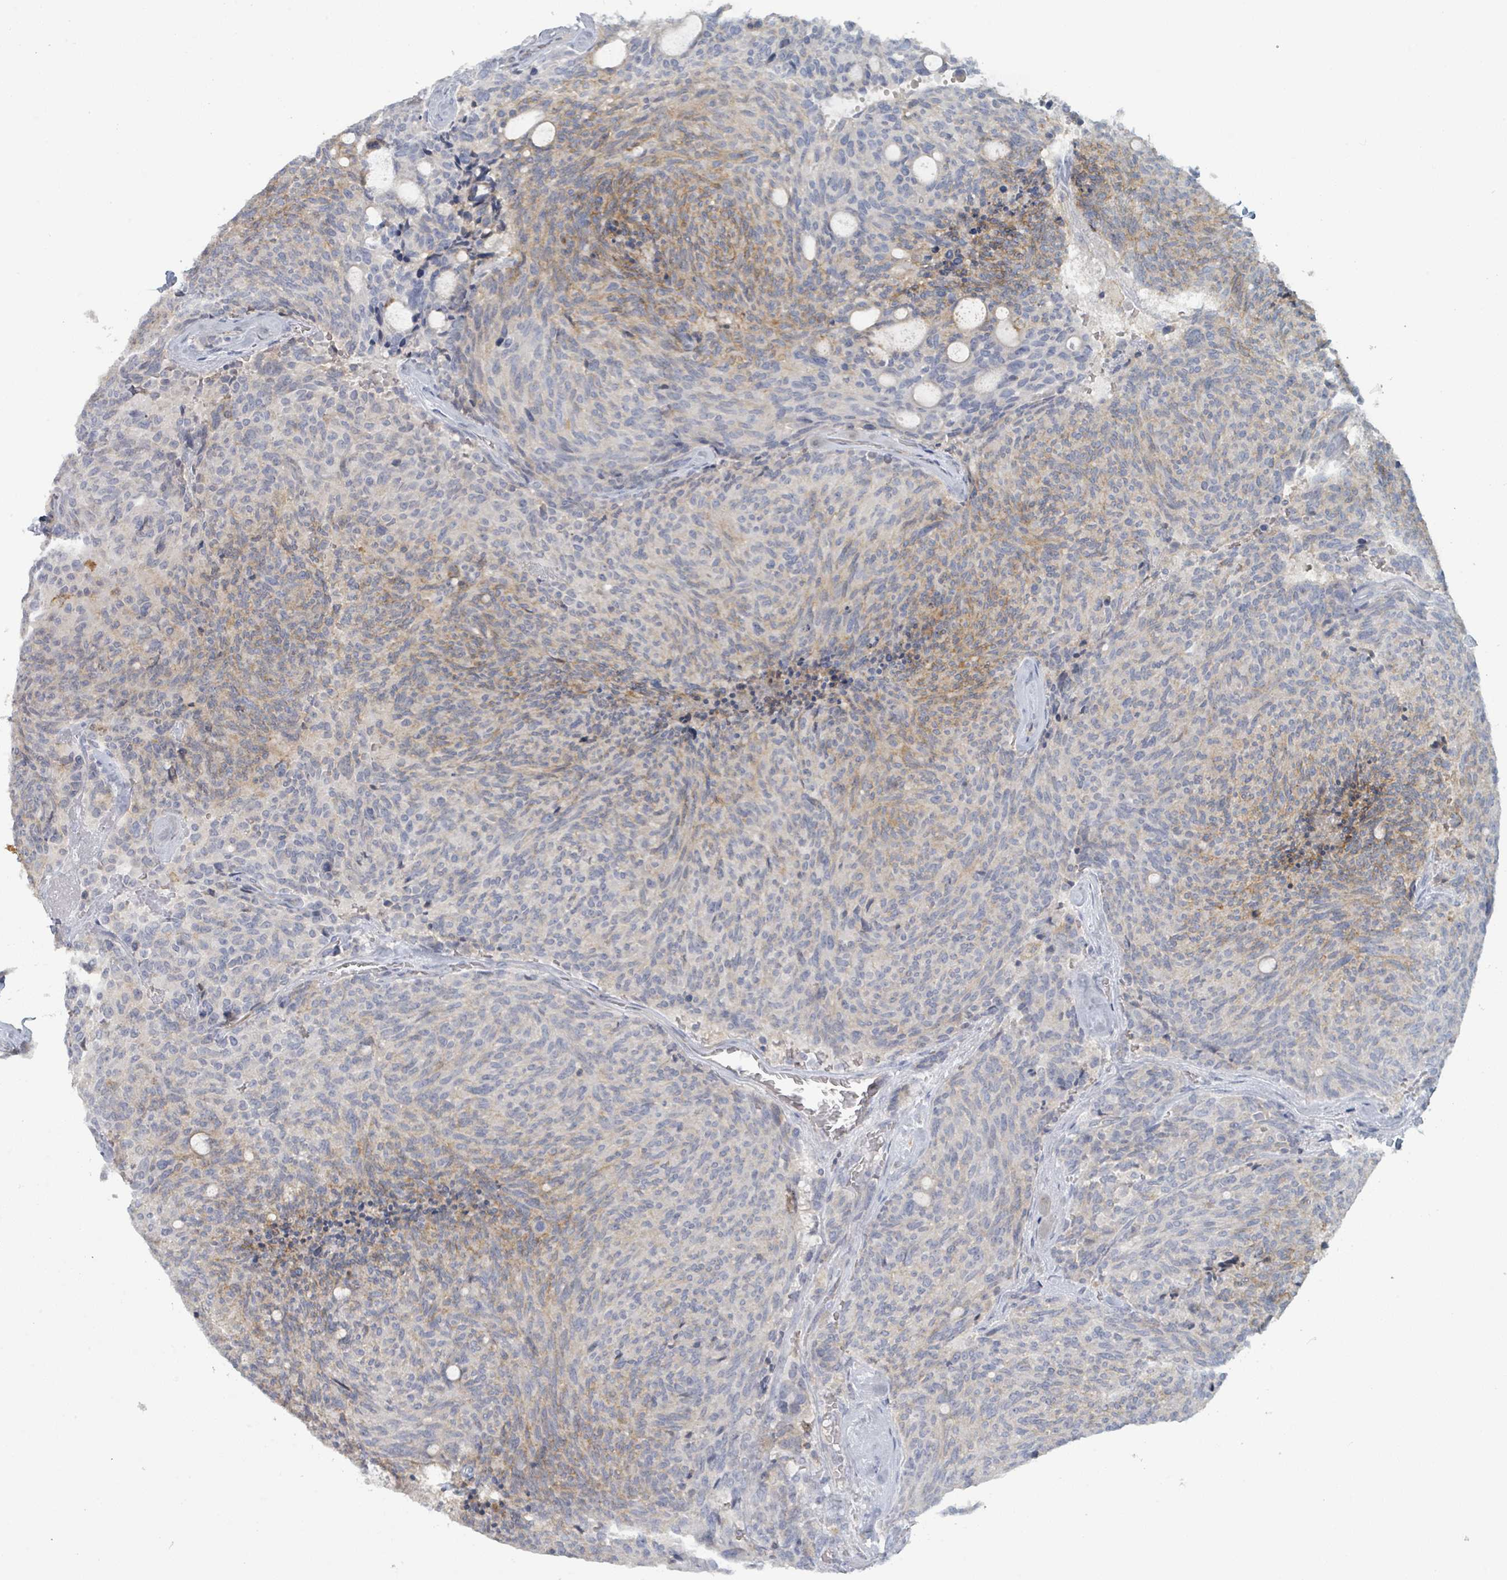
{"staining": {"intensity": "weak", "quantity": "25%-75%", "location": "cytoplasmic/membranous"}, "tissue": "carcinoid", "cell_type": "Tumor cells", "image_type": "cancer", "snomed": [{"axis": "morphology", "description": "Carcinoid, malignant, NOS"}, {"axis": "topography", "description": "Pancreas"}], "caption": "Protein expression analysis of malignant carcinoid shows weak cytoplasmic/membranous positivity in about 25%-75% of tumor cells.", "gene": "TNFRSF14", "patient": {"sex": "female", "age": 54}}